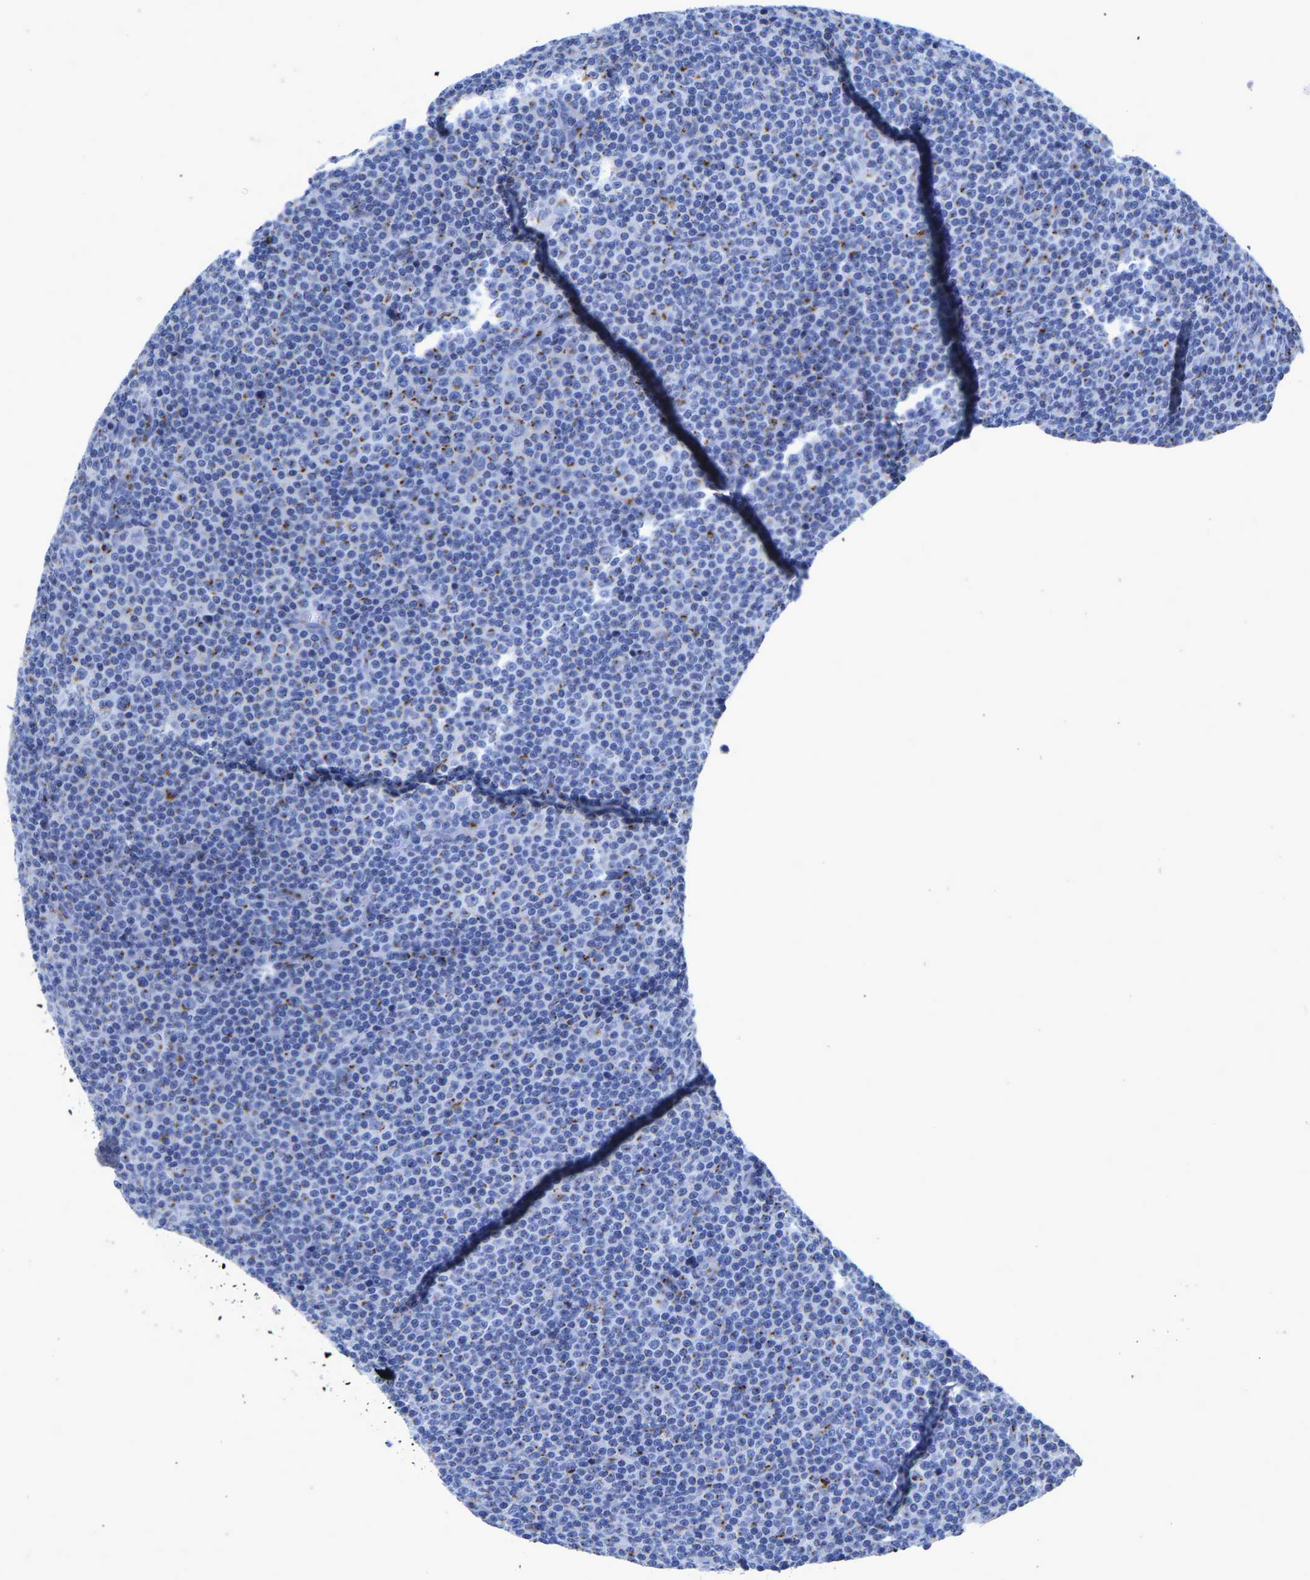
{"staining": {"intensity": "moderate", "quantity": "<25%", "location": "cytoplasmic/membranous"}, "tissue": "lymphoma", "cell_type": "Tumor cells", "image_type": "cancer", "snomed": [{"axis": "morphology", "description": "Malignant lymphoma, non-Hodgkin's type, Low grade"}, {"axis": "topography", "description": "Lymph node"}], "caption": "Lymphoma tissue shows moderate cytoplasmic/membranous positivity in about <25% of tumor cells", "gene": "TMEM87A", "patient": {"sex": "female", "age": 67}}